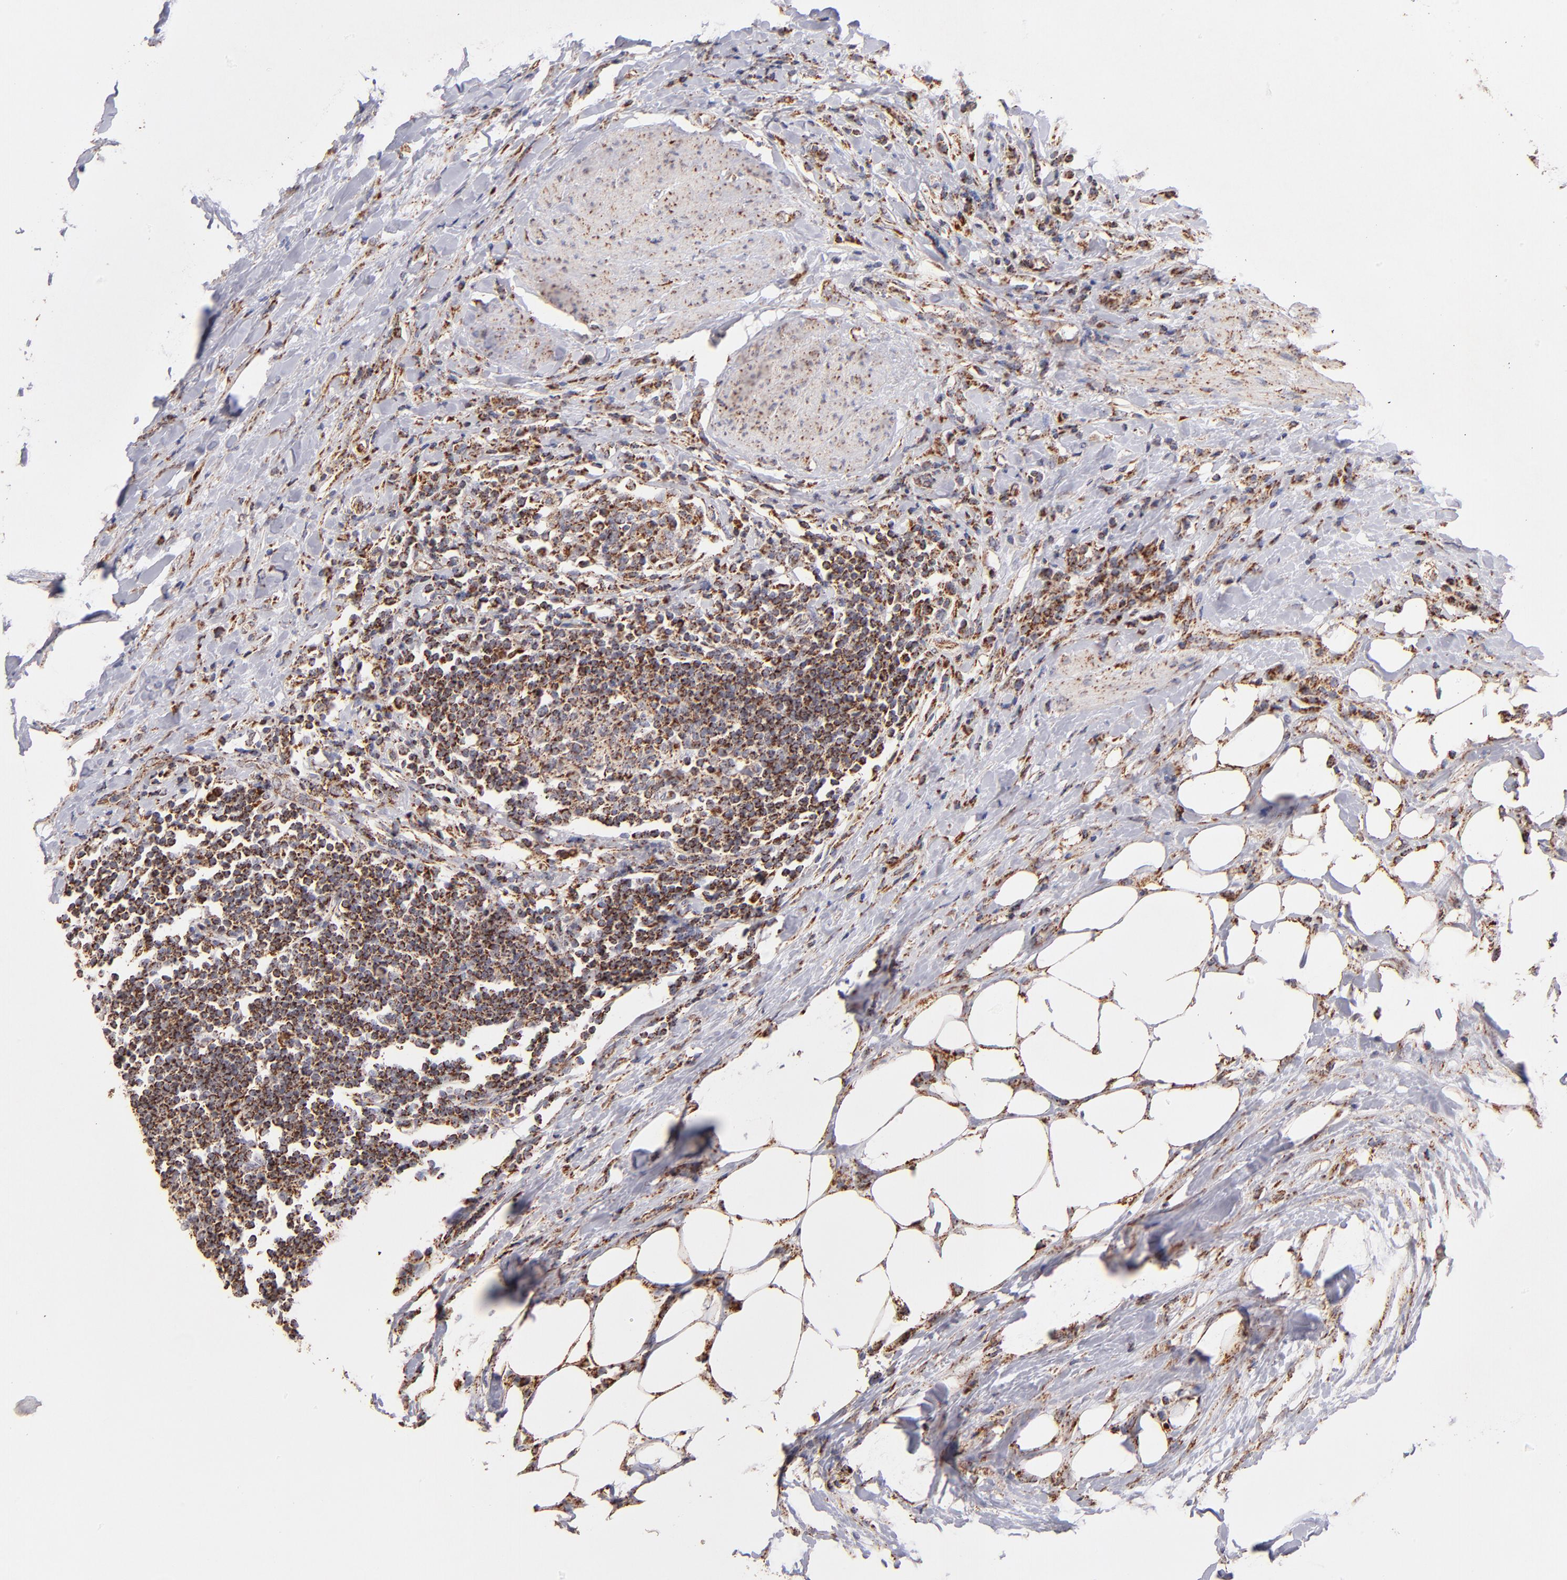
{"staining": {"intensity": "strong", "quantity": ">75%", "location": "cytoplasmic/membranous"}, "tissue": "urothelial cancer", "cell_type": "Tumor cells", "image_type": "cancer", "snomed": [{"axis": "morphology", "description": "Urothelial carcinoma, High grade"}, {"axis": "topography", "description": "Urinary bladder"}], "caption": "An immunohistochemistry histopathology image of tumor tissue is shown. Protein staining in brown shows strong cytoplasmic/membranous positivity in urothelial cancer within tumor cells.", "gene": "DLST", "patient": {"sex": "male", "age": 61}}